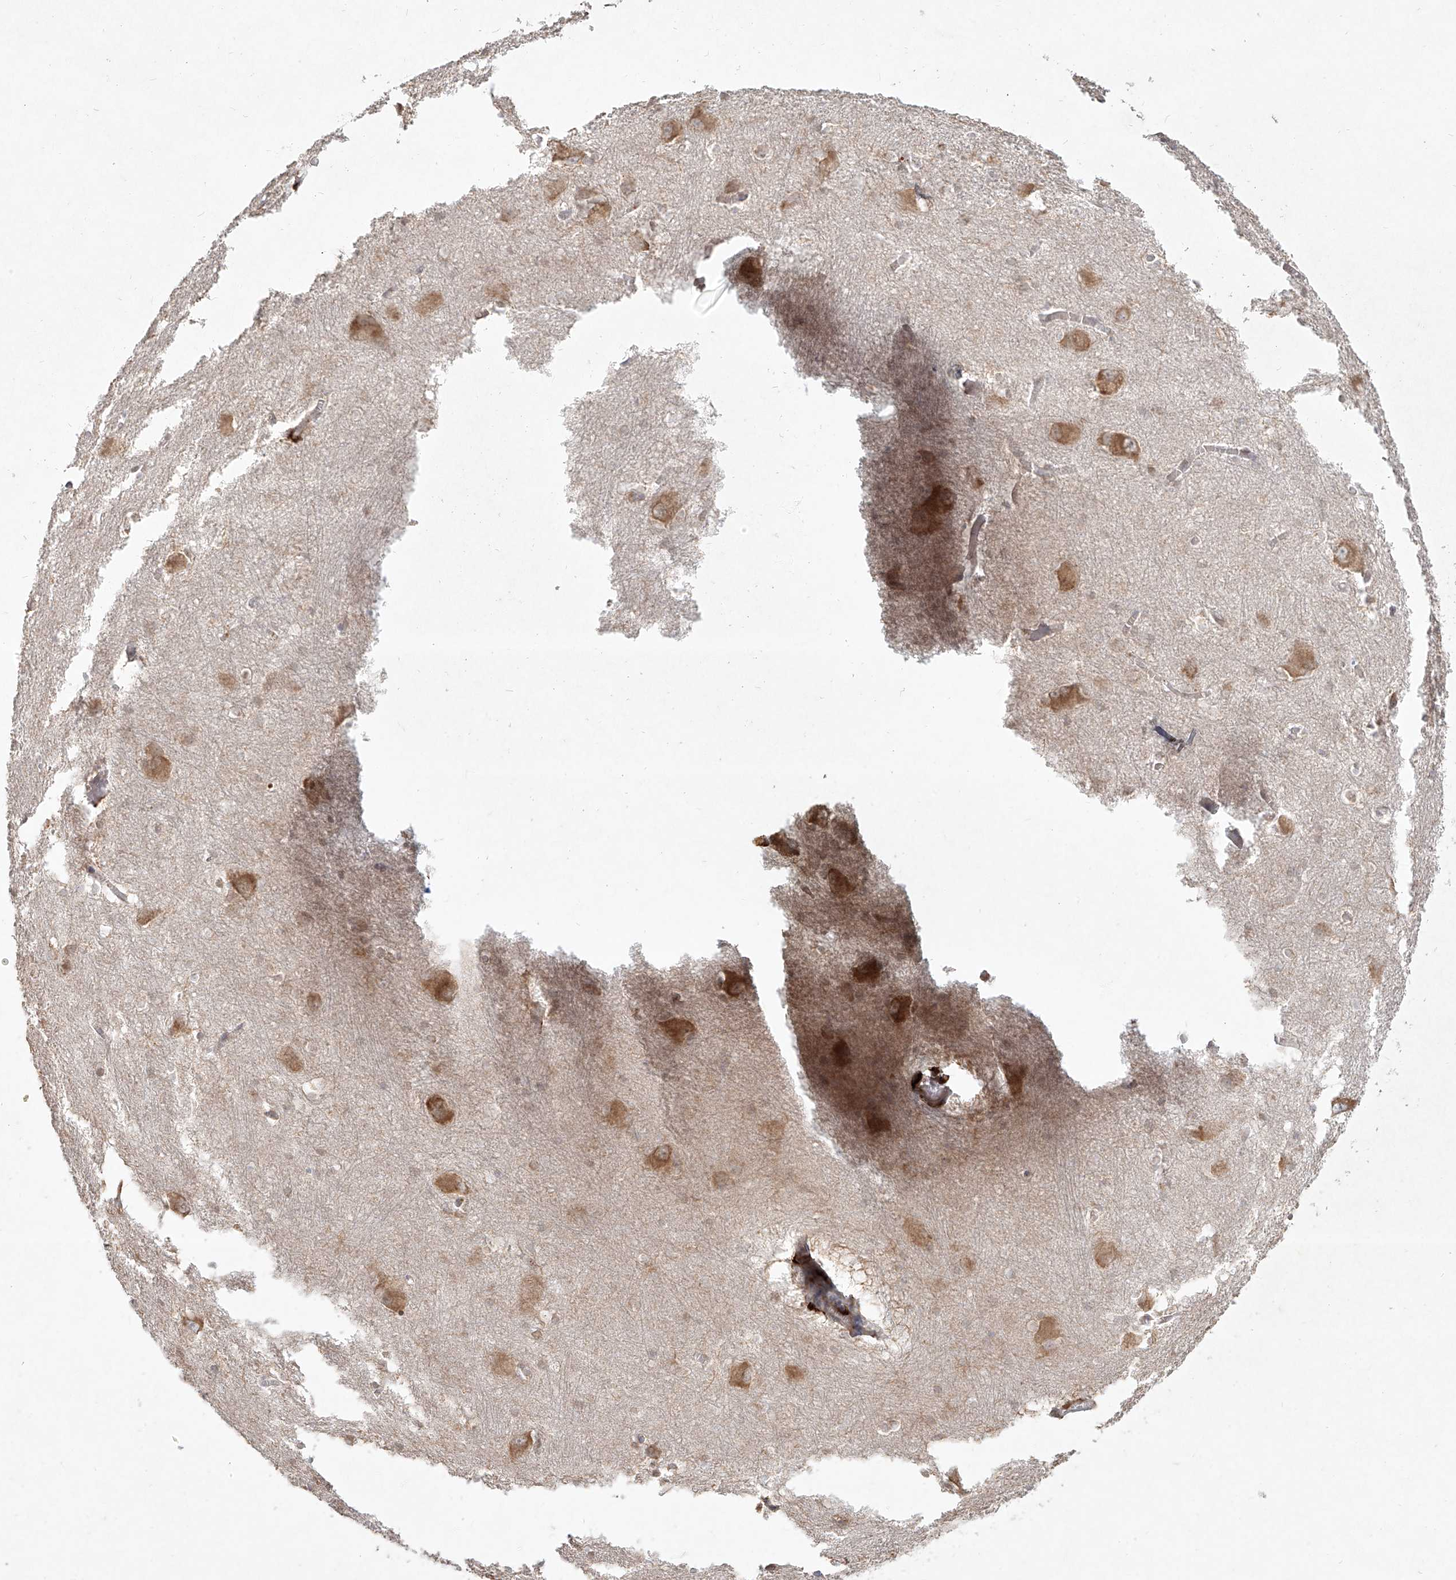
{"staining": {"intensity": "moderate", "quantity": "<25%", "location": "cytoplasmic/membranous"}, "tissue": "caudate", "cell_type": "Glial cells", "image_type": "normal", "snomed": [{"axis": "morphology", "description": "Normal tissue, NOS"}, {"axis": "topography", "description": "Lateral ventricle wall"}], "caption": "Benign caudate shows moderate cytoplasmic/membranous positivity in about <25% of glial cells Using DAB (3,3'-diaminobenzidine) (brown) and hematoxylin (blue) stains, captured at high magnification using brightfield microscopy..", "gene": "CD209", "patient": {"sex": "male", "age": 37}}